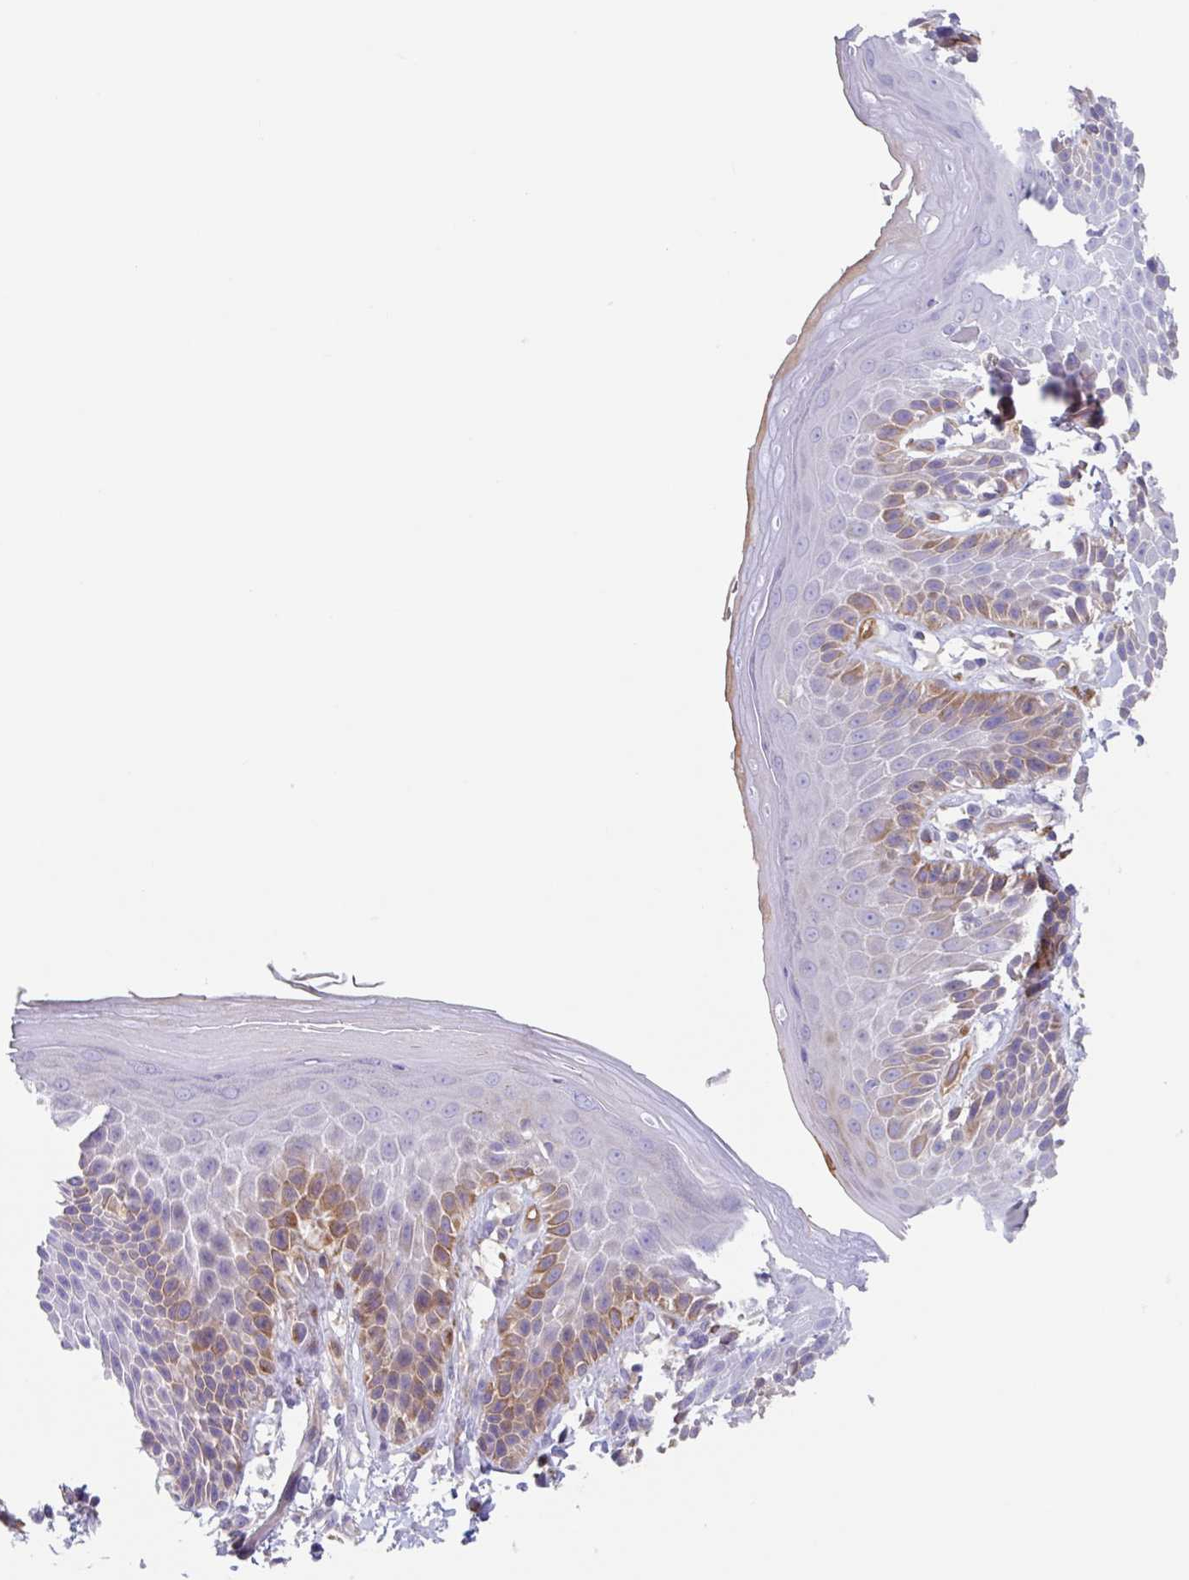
{"staining": {"intensity": "strong", "quantity": "<25%", "location": "cytoplasmic/membranous"}, "tissue": "skin", "cell_type": "Epidermal cells", "image_type": "normal", "snomed": [{"axis": "morphology", "description": "Normal tissue, NOS"}, {"axis": "topography", "description": "Peripheral nerve tissue"}], "caption": "The immunohistochemical stain labels strong cytoplasmic/membranous staining in epidermal cells of unremarkable skin.", "gene": "EHD4", "patient": {"sex": "male", "age": 51}}